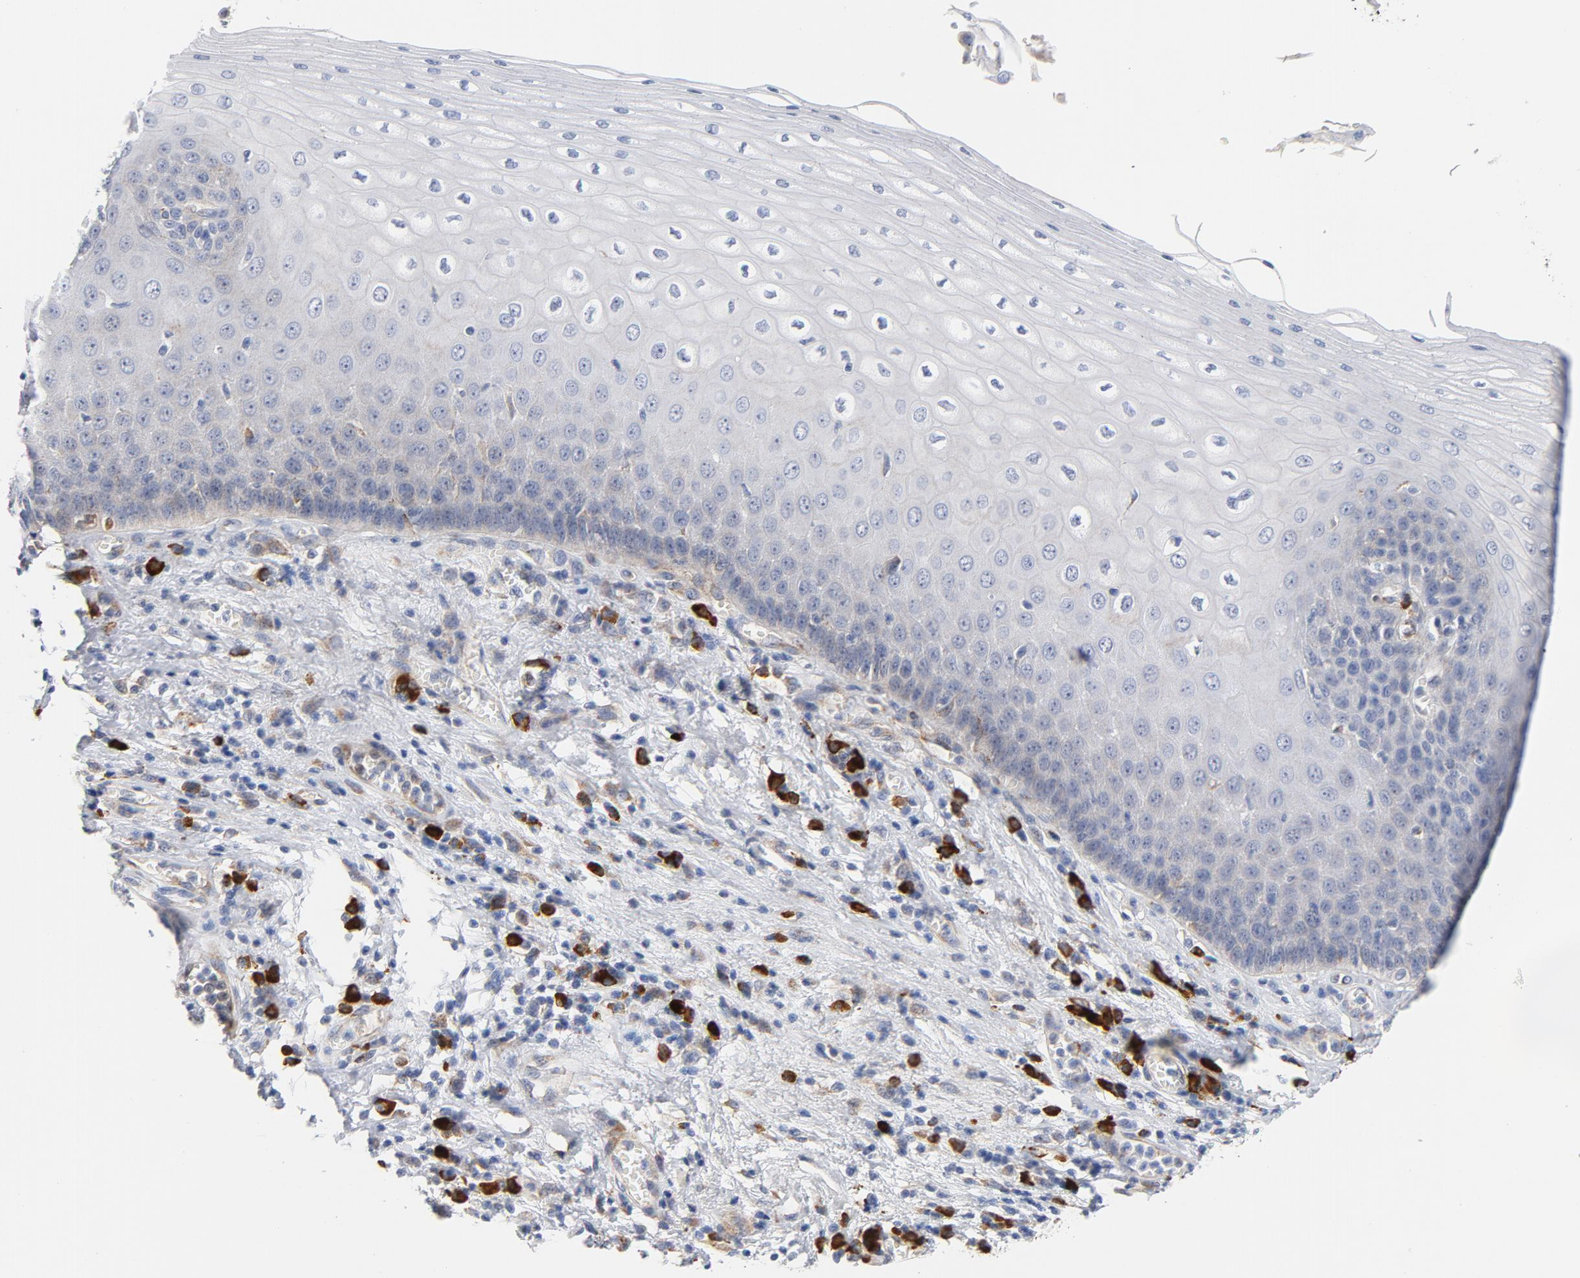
{"staining": {"intensity": "negative", "quantity": "none", "location": "none"}, "tissue": "esophagus", "cell_type": "Squamous epithelial cells", "image_type": "normal", "snomed": [{"axis": "morphology", "description": "Normal tissue, NOS"}, {"axis": "morphology", "description": "Squamous cell carcinoma, NOS"}, {"axis": "topography", "description": "Esophagus"}], "caption": "Immunohistochemistry (IHC) photomicrograph of unremarkable esophagus: human esophagus stained with DAB demonstrates no significant protein staining in squamous epithelial cells.", "gene": "RAPGEF3", "patient": {"sex": "male", "age": 65}}